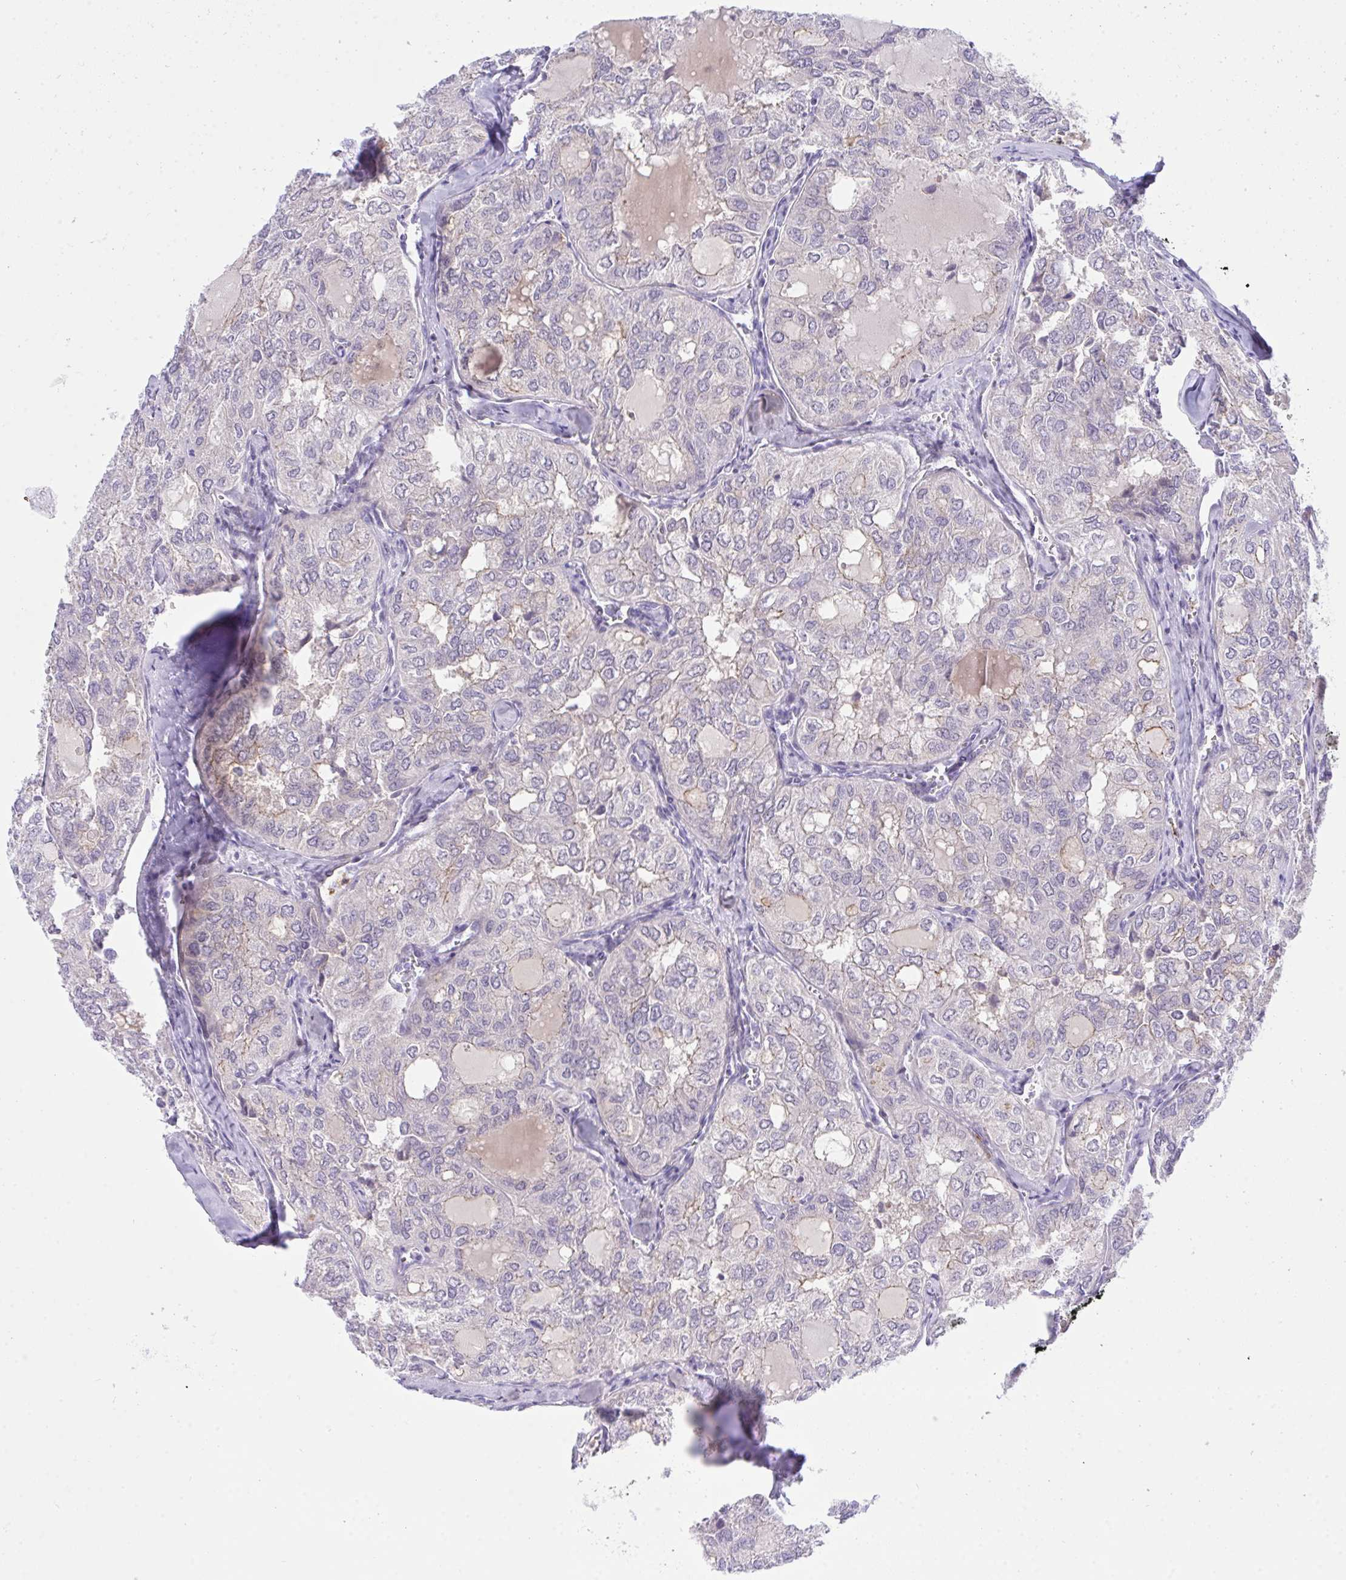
{"staining": {"intensity": "negative", "quantity": "none", "location": "none"}, "tissue": "thyroid cancer", "cell_type": "Tumor cells", "image_type": "cancer", "snomed": [{"axis": "morphology", "description": "Follicular adenoma carcinoma, NOS"}, {"axis": "topography", "description": "Thyroid gland"}], "caption": "Immunohistochemistry image of thyroid cancer (follicular adenoma carcinoma) stained for a protein (brown), which reveals no positivity in tumor cells.", "gene": "ZNF554", "patient": {"sex": "male", "age": 75}}